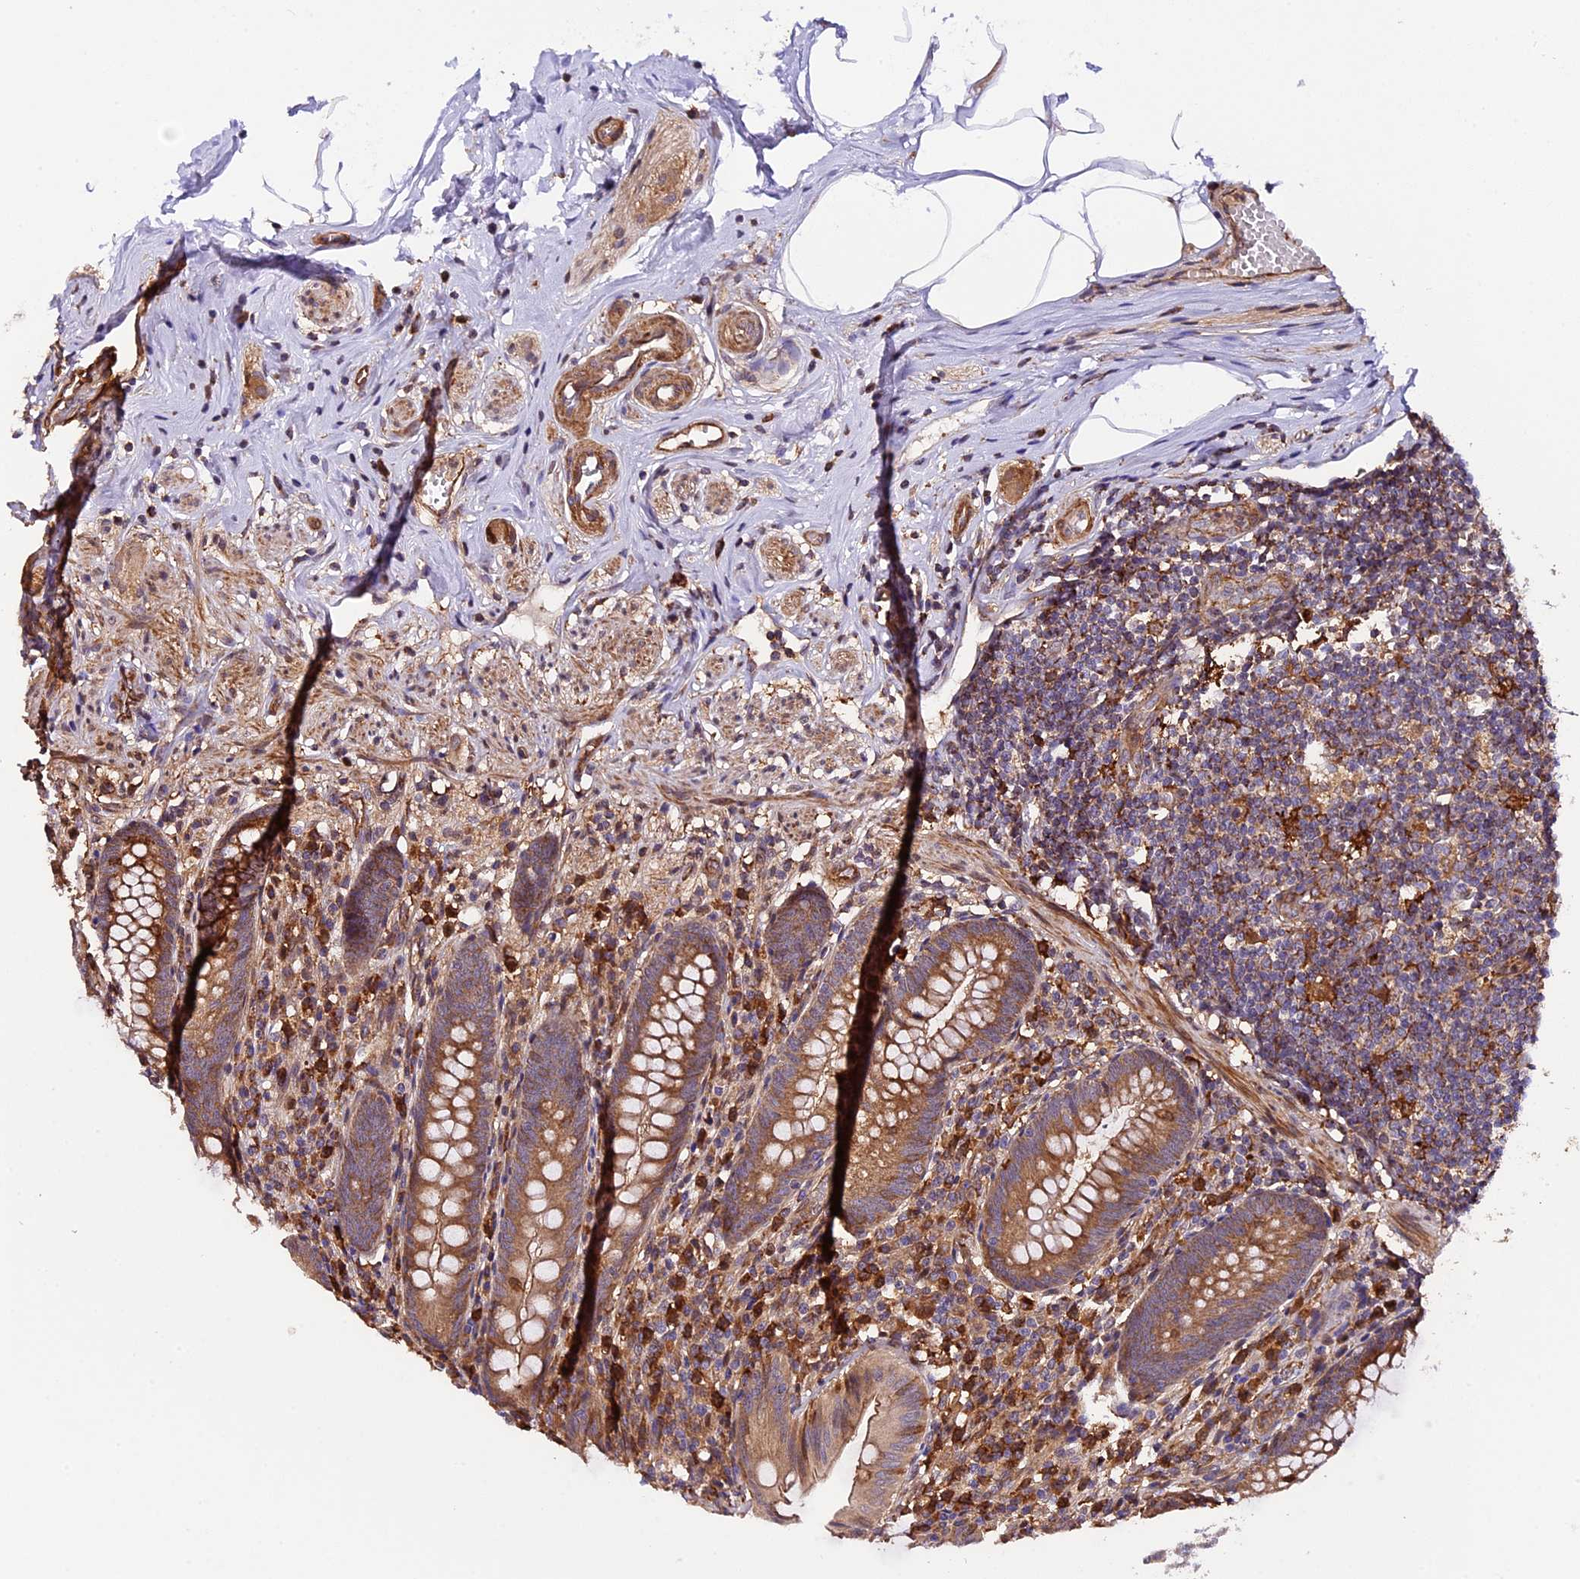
{"staining": {"intensity": "strong", "quantity": ">75%", "location": "cytoplasmic/membranous"}, "tissue": "appendix", "cell_type": "Glandular cells", "image_type": "normal", "snomed": [{"axis": "morphology", "description": "Normal tissue, NOS"}, {"axis": "topography", "description": "Appendix"}], "caption": "Glandular cells display high levels of strong cytoplasmic/membranous staining in about >75% of cells in normal human appendix. Immunohistochemistry stains the protein of interest in brown and the nuclei are stained blue.", "gene": "HERPUD1", "patient": {"sex": "male", "age": 55}}